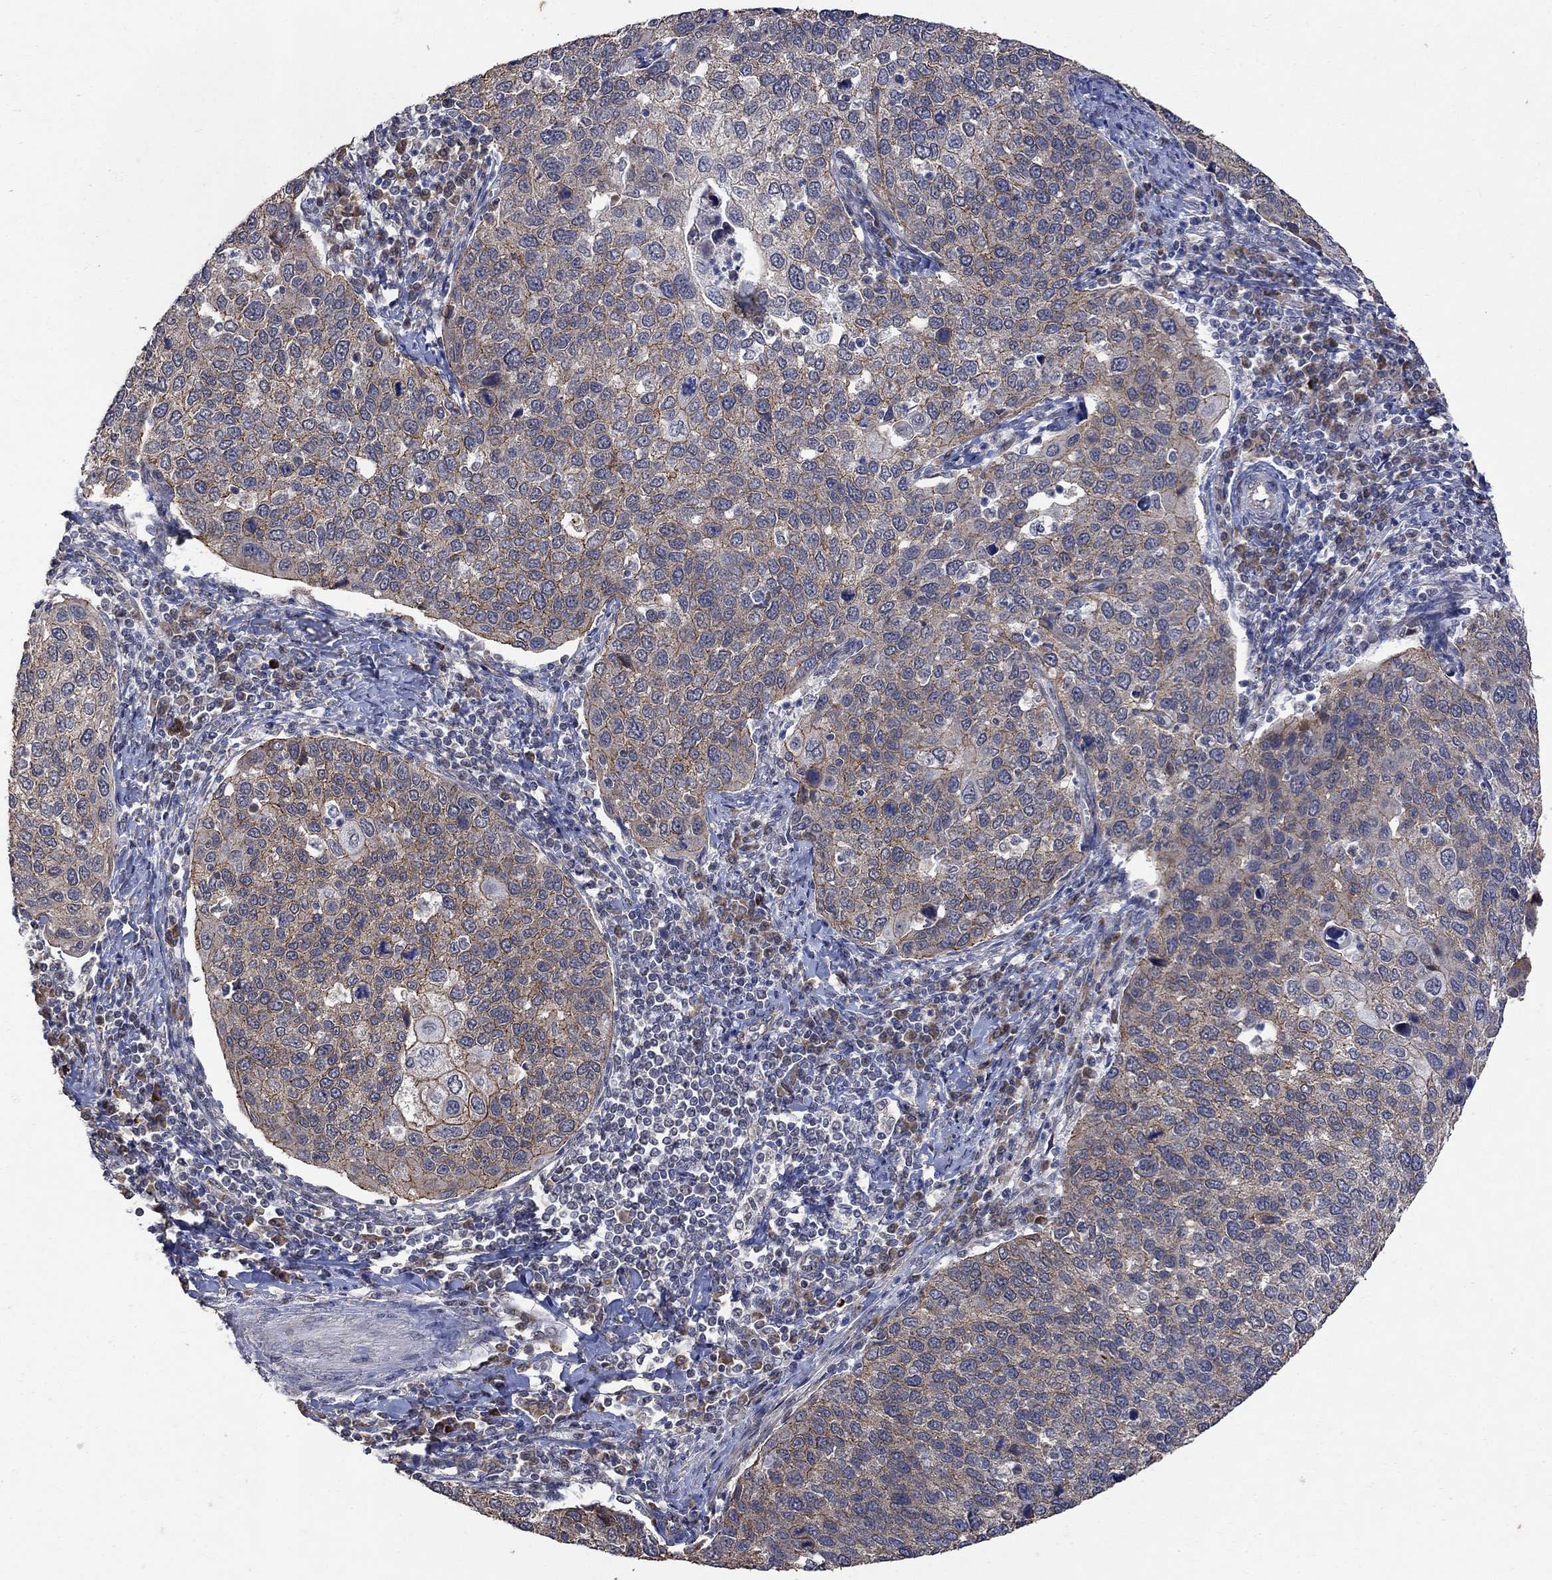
{"staining": {"intensity": "strong", "quantity": "<25%", "location": "cytoplasmic/membranous"}, "tissue": "cervical cancer", "cell_type": "Tumor cells", "image_type": "cancer", "snomed": [{"axis": "morphology", "description": "Squamous cell carcinoma, NOS"}, {"axis": "topography", "description": "Cervix"}], "caption": "Immunohistochemical staining of human squamous cell carcinoma (cervical) reveals medium levels of strong cytoplasmic/membranous expression in approximately <25% of tumor cells. (DAB (3,3'-diaminobenzidine) = brown stain, brightfield microscopy at high magnification).", "gene": "ANKRA2", "patient": {"sex": "female", "age": 54}}